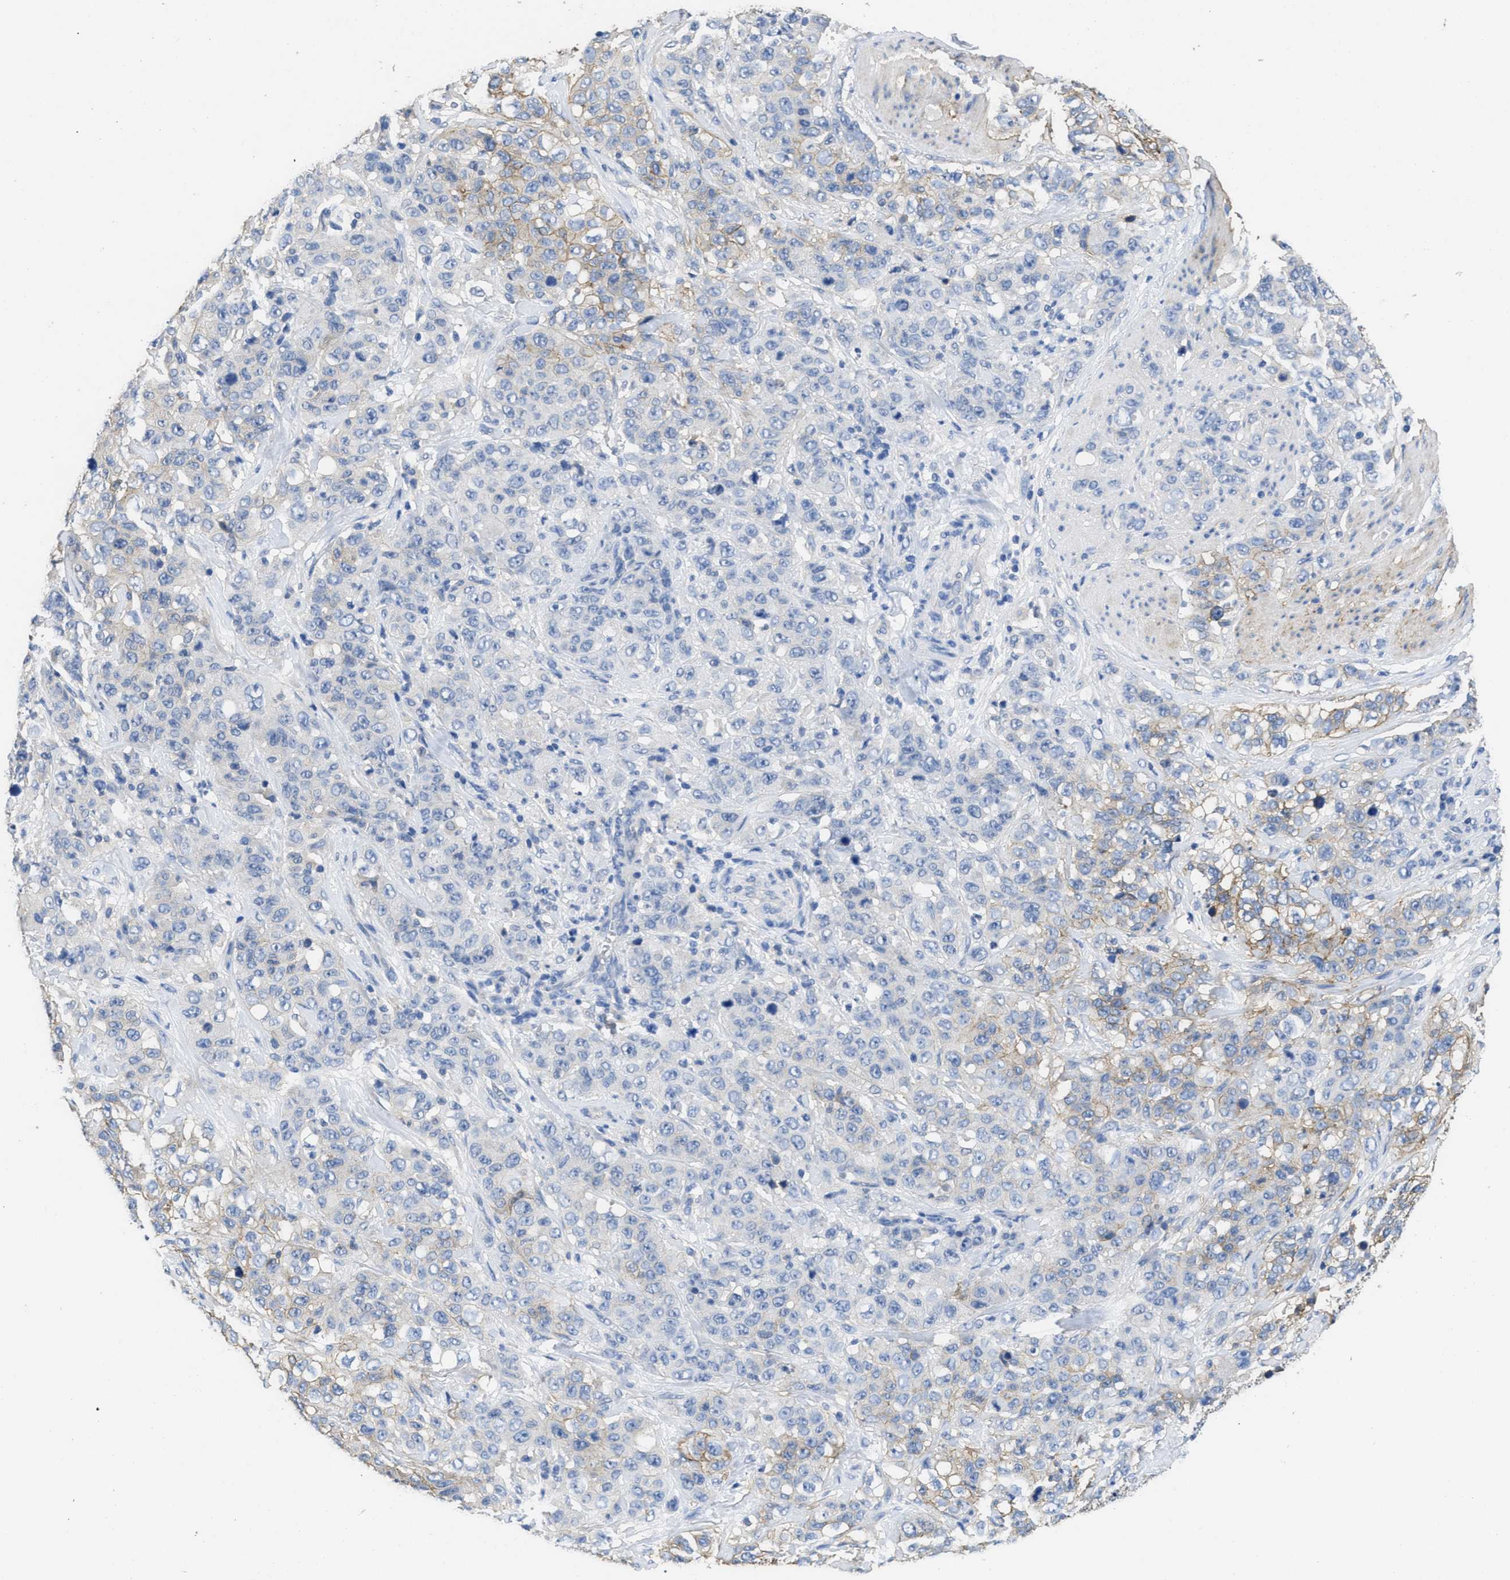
{"staining": {"intensity": "weak", "quantity": "25%-75%", "location": "cytoplasmic/membranous"}, "tissue": "stomach cancer", "cell_type": "Tumor cells", "image_type": "cancer", "snomed": [{"axis": "morphology", "description": "Adenocarcinoma, NOS"}, {"axis": "topography", "description": "Stomach"}], "caption": "IHC of stomach adenocarcinoma demonstrates low levels of weak cytoplasmic/membranous positivity in approximately 25%-75% of tumor cells.", "gene": "CA9", "patient": {"sex": "male", "age": 48}}